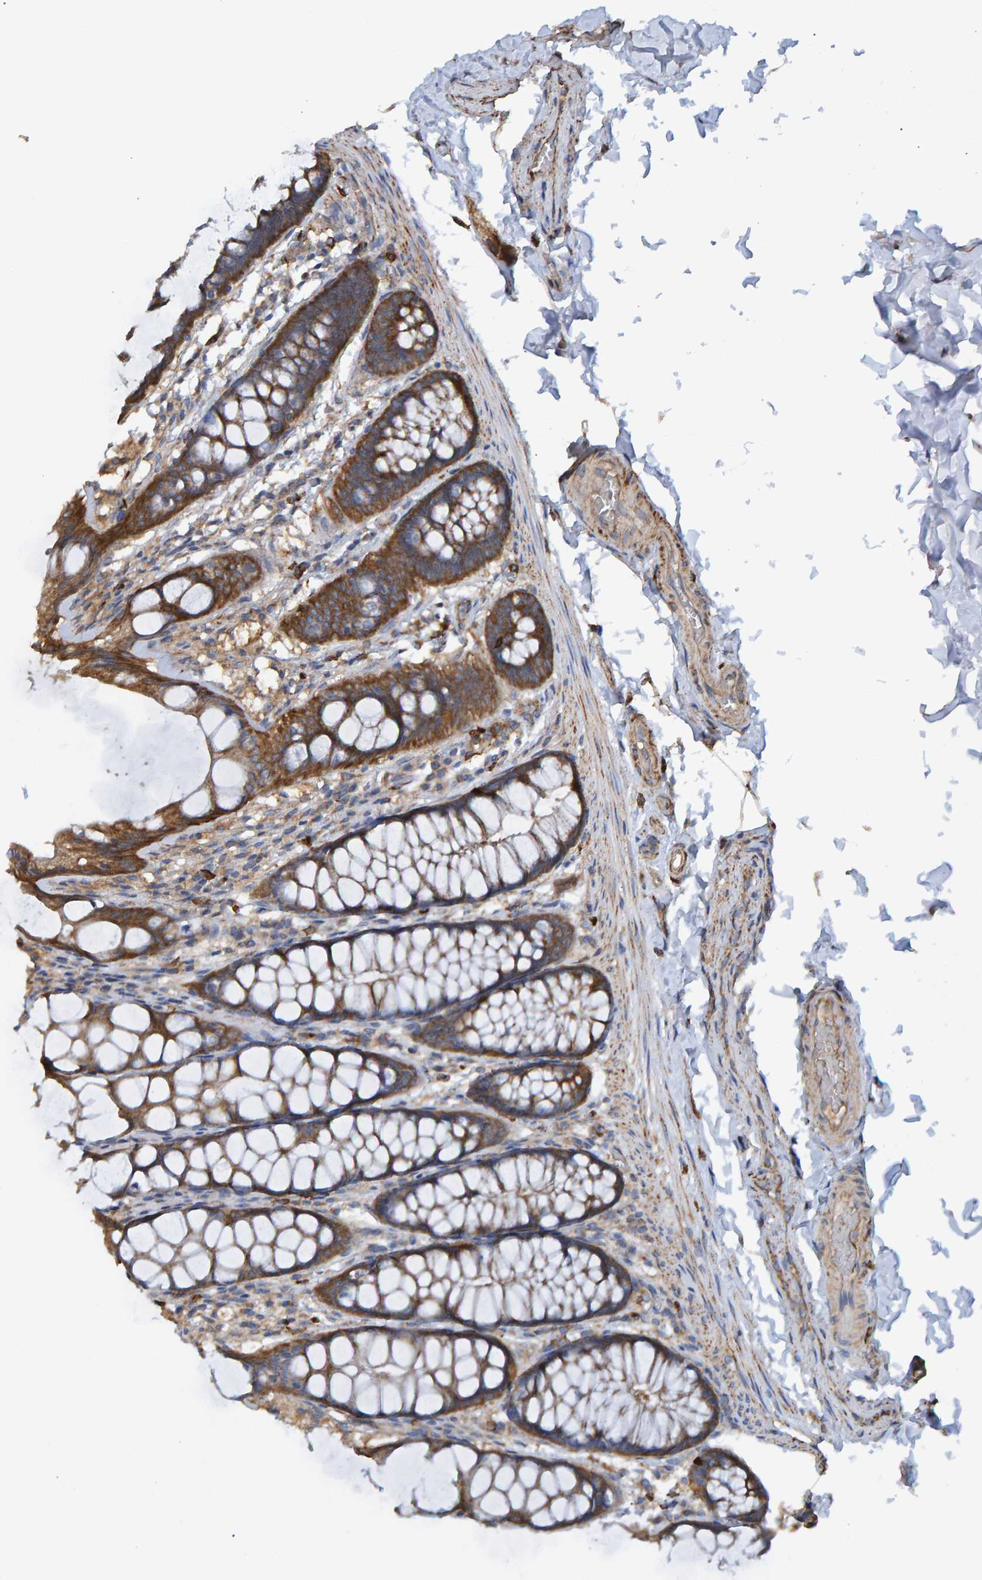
{"staining": {"intensity": "moderate", "quantity": ">75%", "location": "cytoplasmic/membranous"}, "tissue": "colon", "cell_type": "Endothelial cells", "image_type": "normal", "snomed": [{"axis": "morphology", "description": "Normal tissue, NOS"}, {"axis": "topography", "description": "Colon"}], "caption": "Moderate cytoplasmic/membranous positivity is seen in approximately >75% of endothelial cells in benign colon. Immunohistochemistry stains the protein of interest in brown and the nuclei are stained blue.", "gene": "LRSAM1", "patient": {"sex": "male", "age": 47}}